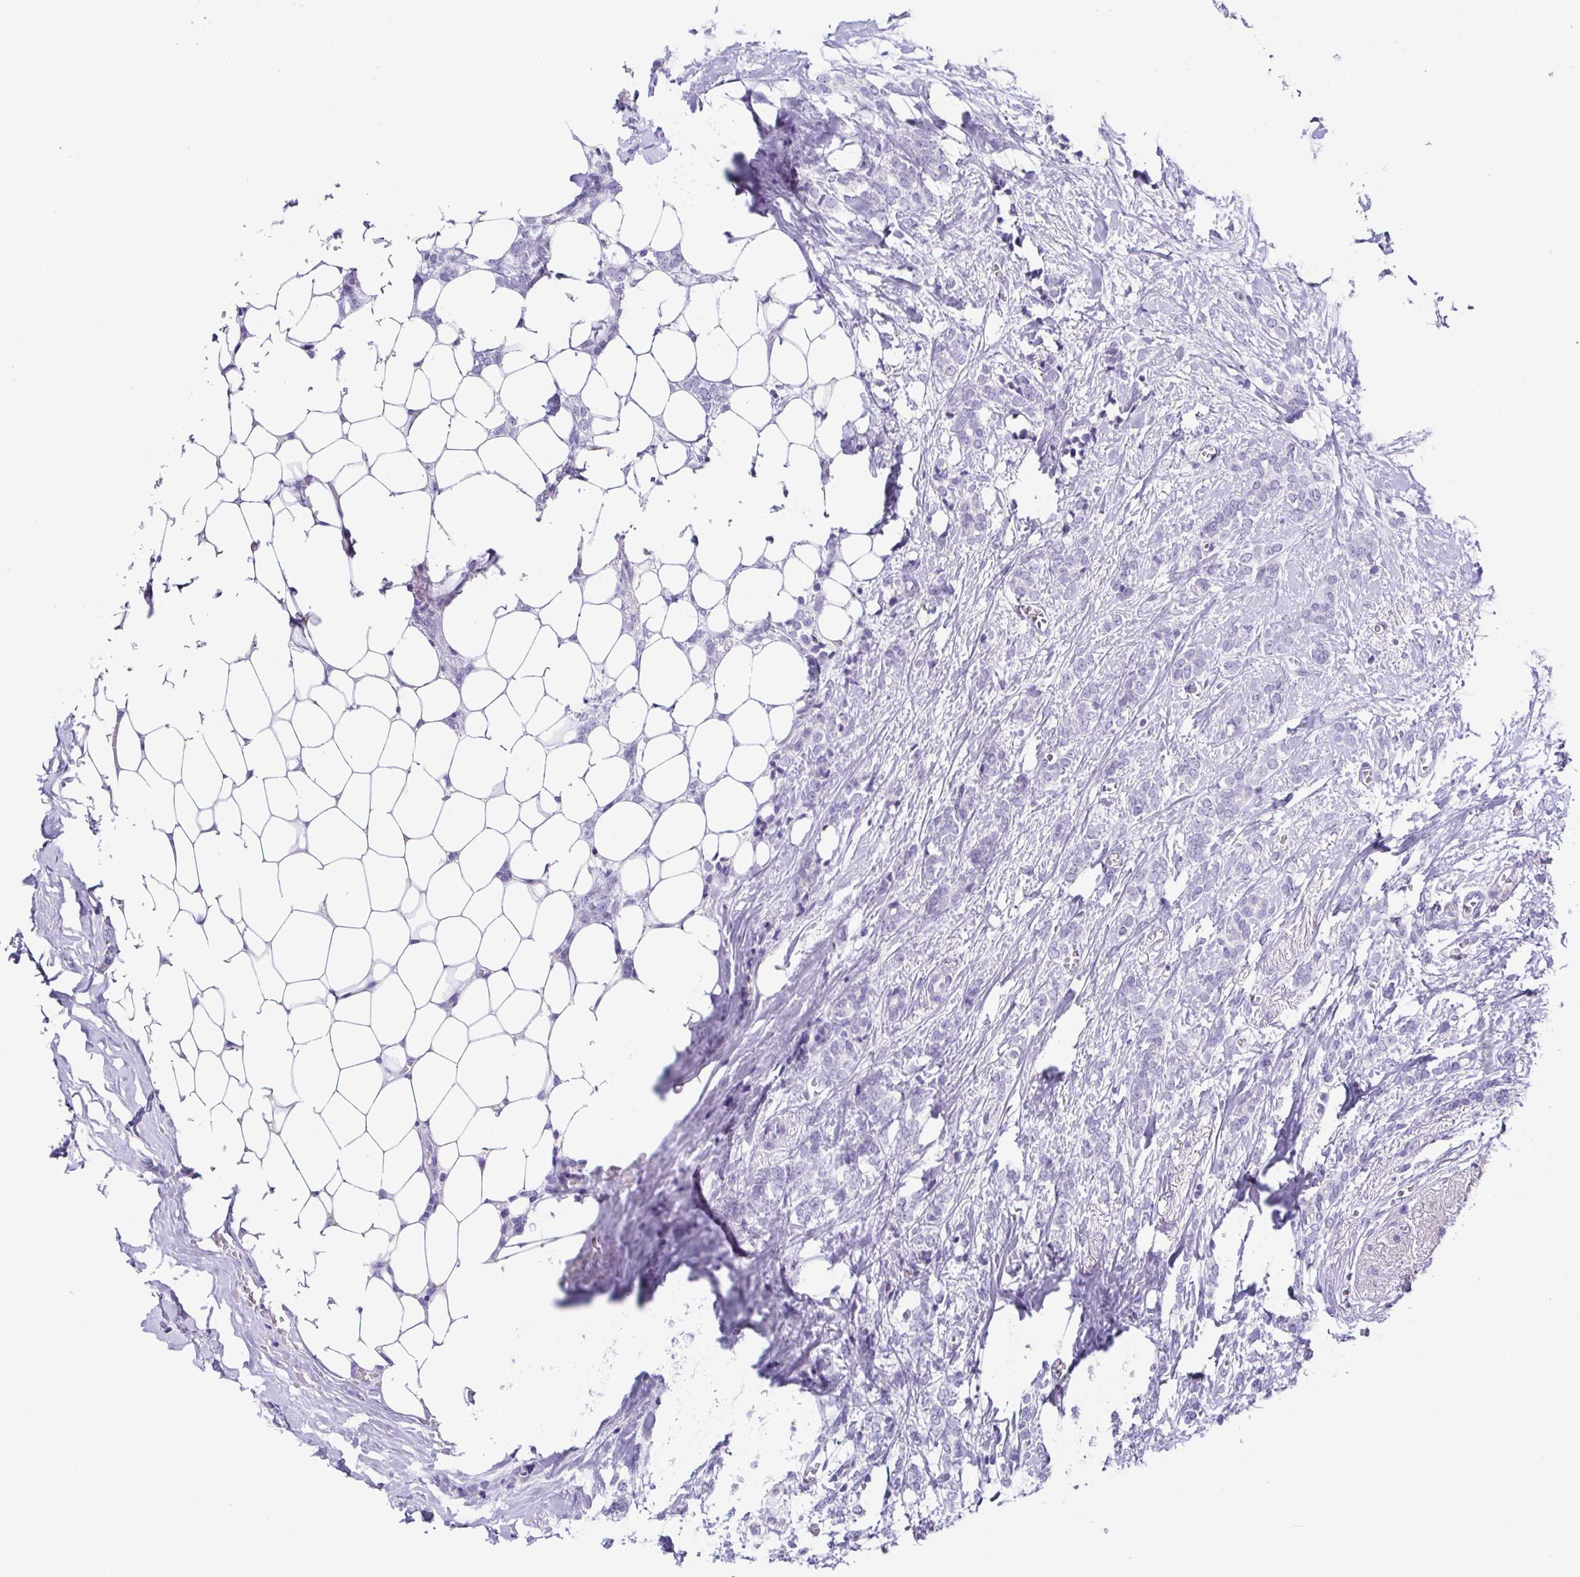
{"staining": {"intensity": "negative", "quantity": "none", "location": "none"}, "tissue": "breast cancer", "cell_type": "Tumor cells", "image_type": "cancer", "snomed": [{"axis": "morphology", "description": "Normal tissue, NOS"}, {"axis": "morphology", "description": "Duct carcinoma"}, {"axis": "topography", "description": "Breast"}], "caption": "A high-resolution image shows immunohistochemistry staining of breast cancer, which demonstrates no significant positivity in tumor cells.", "gene": "TNNT2", "patient": {"sex": "female", "age": 77}}